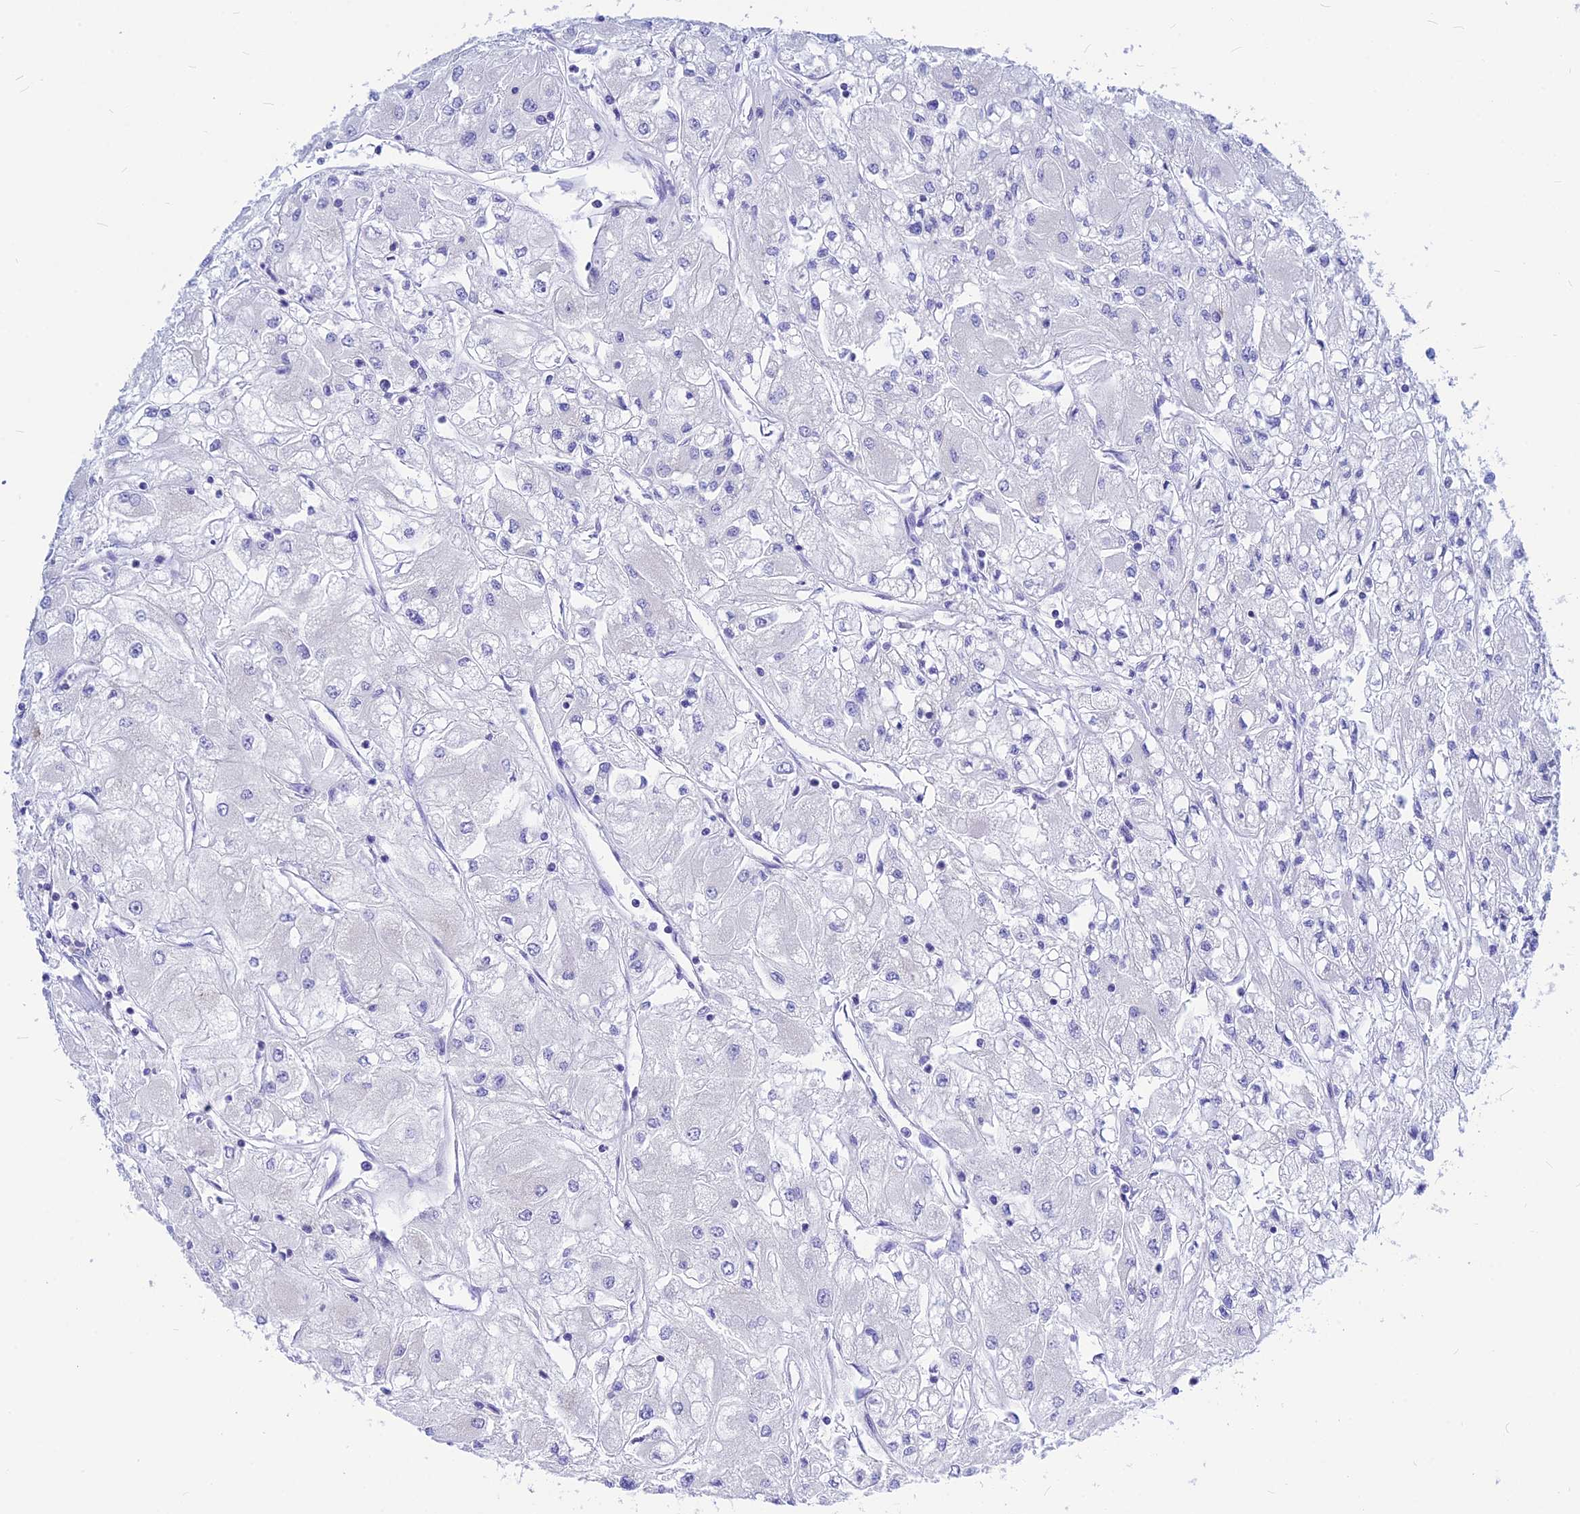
{"staining": {"intensity": "negative", "quantity": "none", "location": "none"}, "tissue": "renal cancer", "cell_type": "Tumor cells", "image_type": "cancer", "snomed": [{"axis": "morphology", "description": "Adenocarcinoma, NOS"}, {"axis": "topography", "description": "Kidney"}], "caption": "IHC photomicrograph of human renal cancer stained for a protein (brown), which demonstrates no staining in tumor cells. (DAB (3,3'-diaminobenzidine) immunohistochemistry visualized using brightfield microscopy, high magnification).", "gene": "CNOT6", "patient": {"sex": "male", "age": 80}}